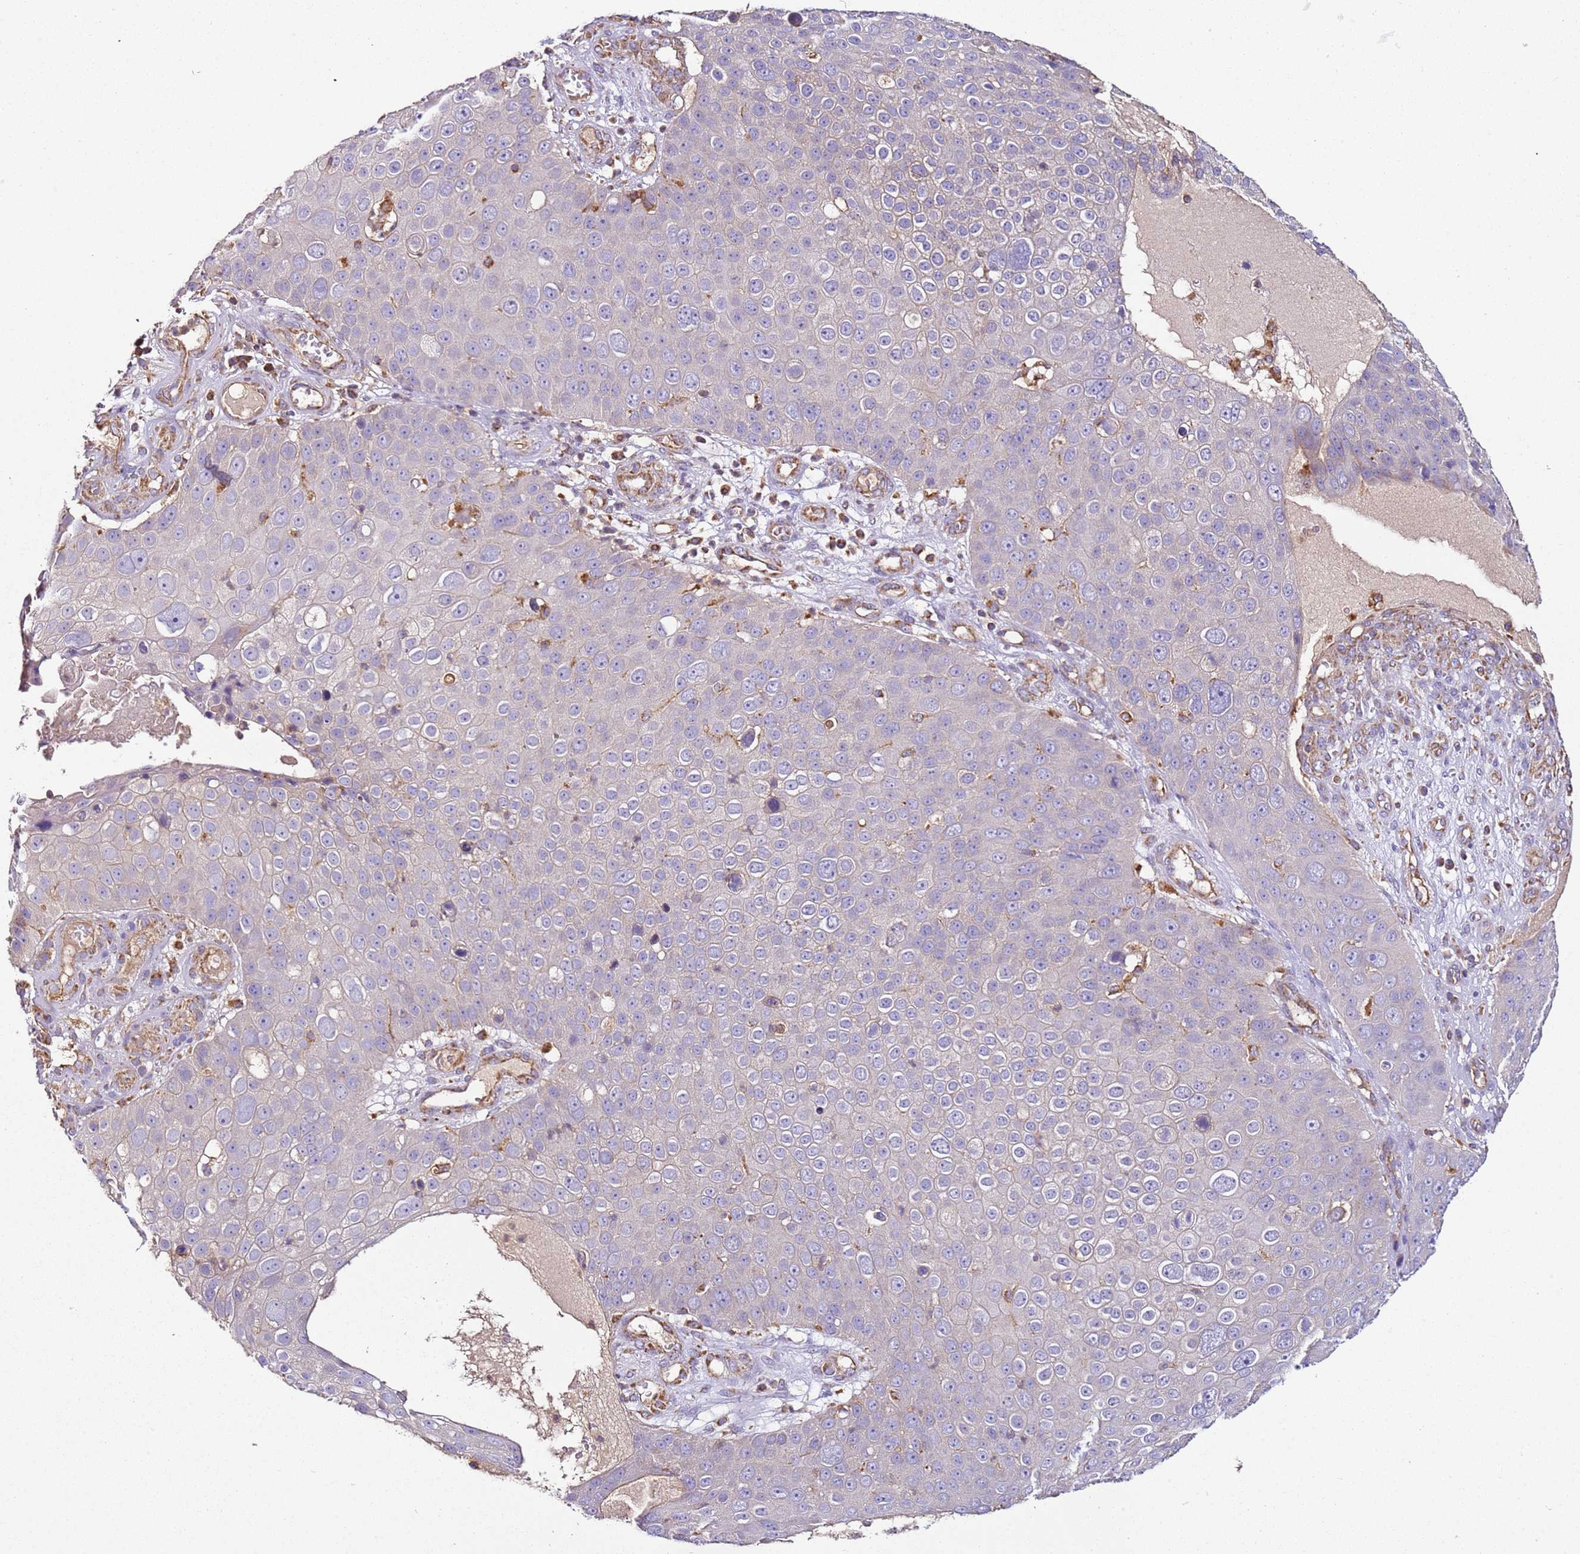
{"staining": {"intensity": "negative", "quantity": "none", "location": "none"}, "tissue": "skin cancer", "cell_type": "Tumor cells", "image_type": "cancer", "snomed": [{"axis": "morphology", "description": "Squamous cell carcinoma, NOS"}, {"axis": "topography", "description": "Skin"}], "caption": "Immunohistochemical staining of skin squamous cell carcinoma demonstrates no significant expression in tumor cells.", "gene": "RMND5A", "patient": {"sex": "male", "age": 71}}